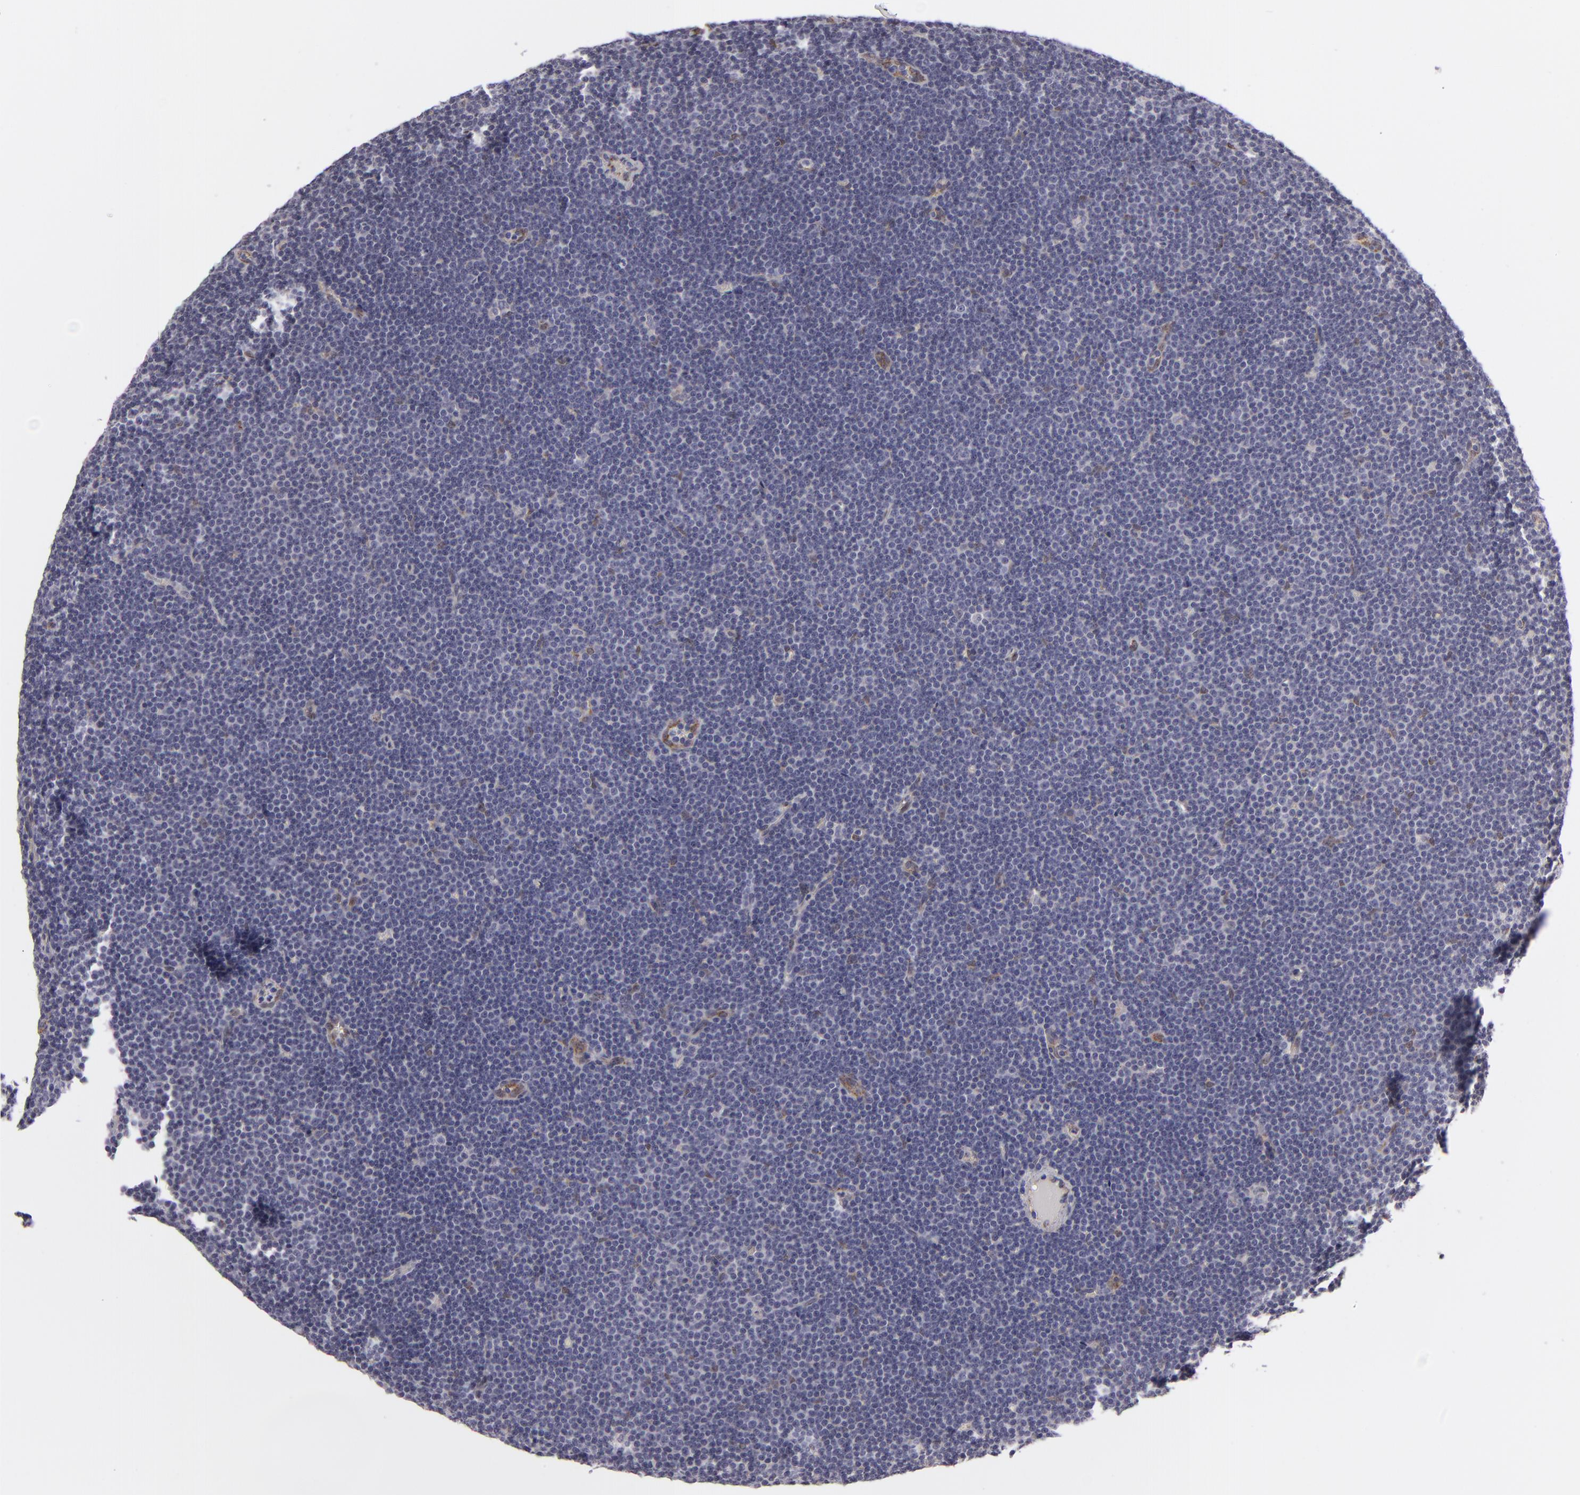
{"staining": {"intensity": "negative", "quantity": "none", "location": "none"}, "tissue": "lymphoma", "cell_type": "Tumor cells", "image_type": "cancer", "snomed": [{"axis": "morphology", "description": "Malignant lymphoma, non-Hodgkin's type, Low grade"}, {"axis": "topography", "description": "Lymph node"}], "caption": "Tumor cells are negative for protein expression in human lymphoma.", "gene": "ALCAM", "patient": {"sex": "female", "age": 73}}